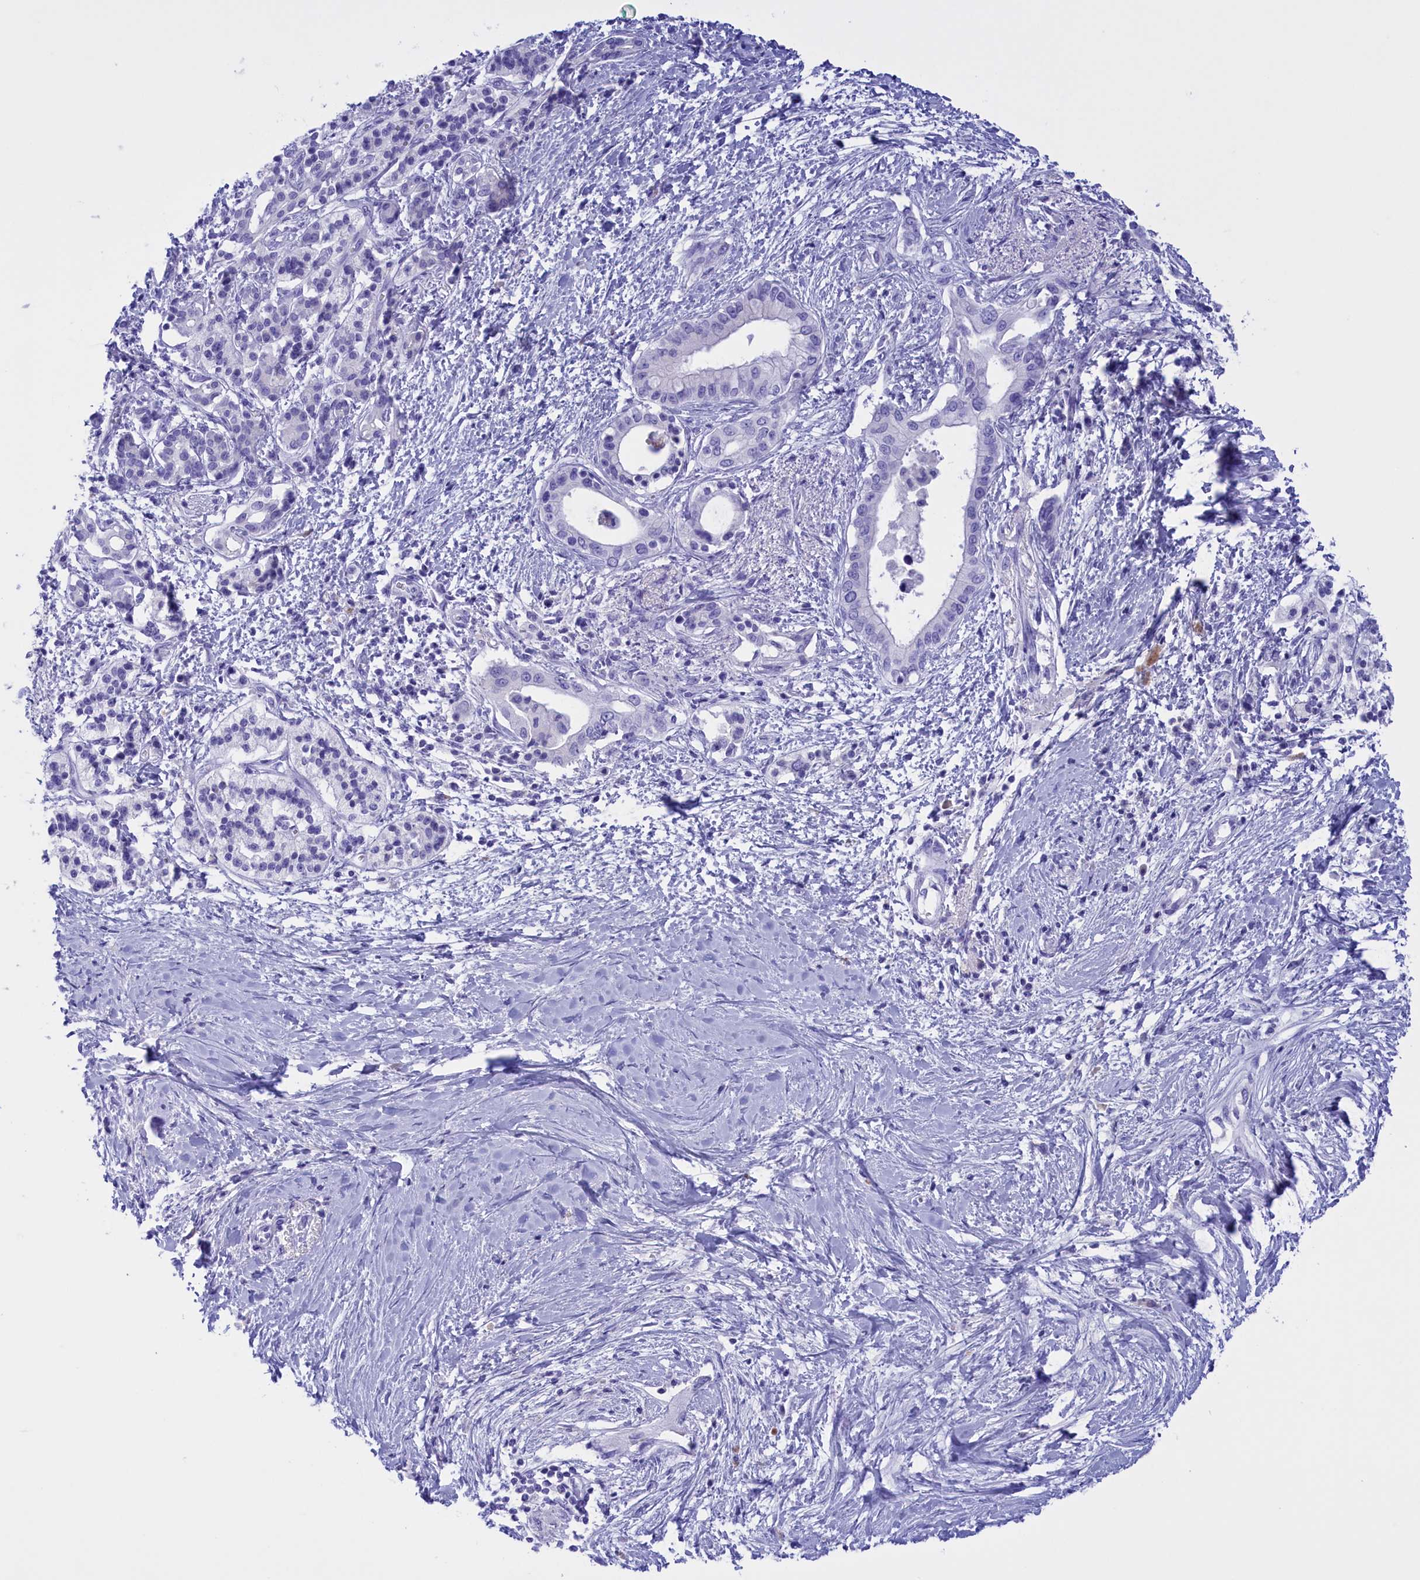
{"staining": {"intensity": "negative", "quantity": "none", "location": "none"}, "tissue": "pancreatic cancer", "cell_type": "Tumor cells", "image_type": "cancer", "snomed": [{"axis": "morphology", "description": "Normal tissue, NOS"}, {"axis": "morphology", "description": "Adenocarcinoma, NOS"}, {"axis": "topography", "description": "Pancreas"}, {"axis": "topography", "description": "Peripheral nerve tissue"}], "caption": "This histopathology image is of adenocarcinoma (pancreatic) stained with IHC to label a protein in brown with the nuclei are counter-stained blue. There is no expression in tumor cells.", "gene": "PROK2", "patient": {"sex": "male", "age": 59}}